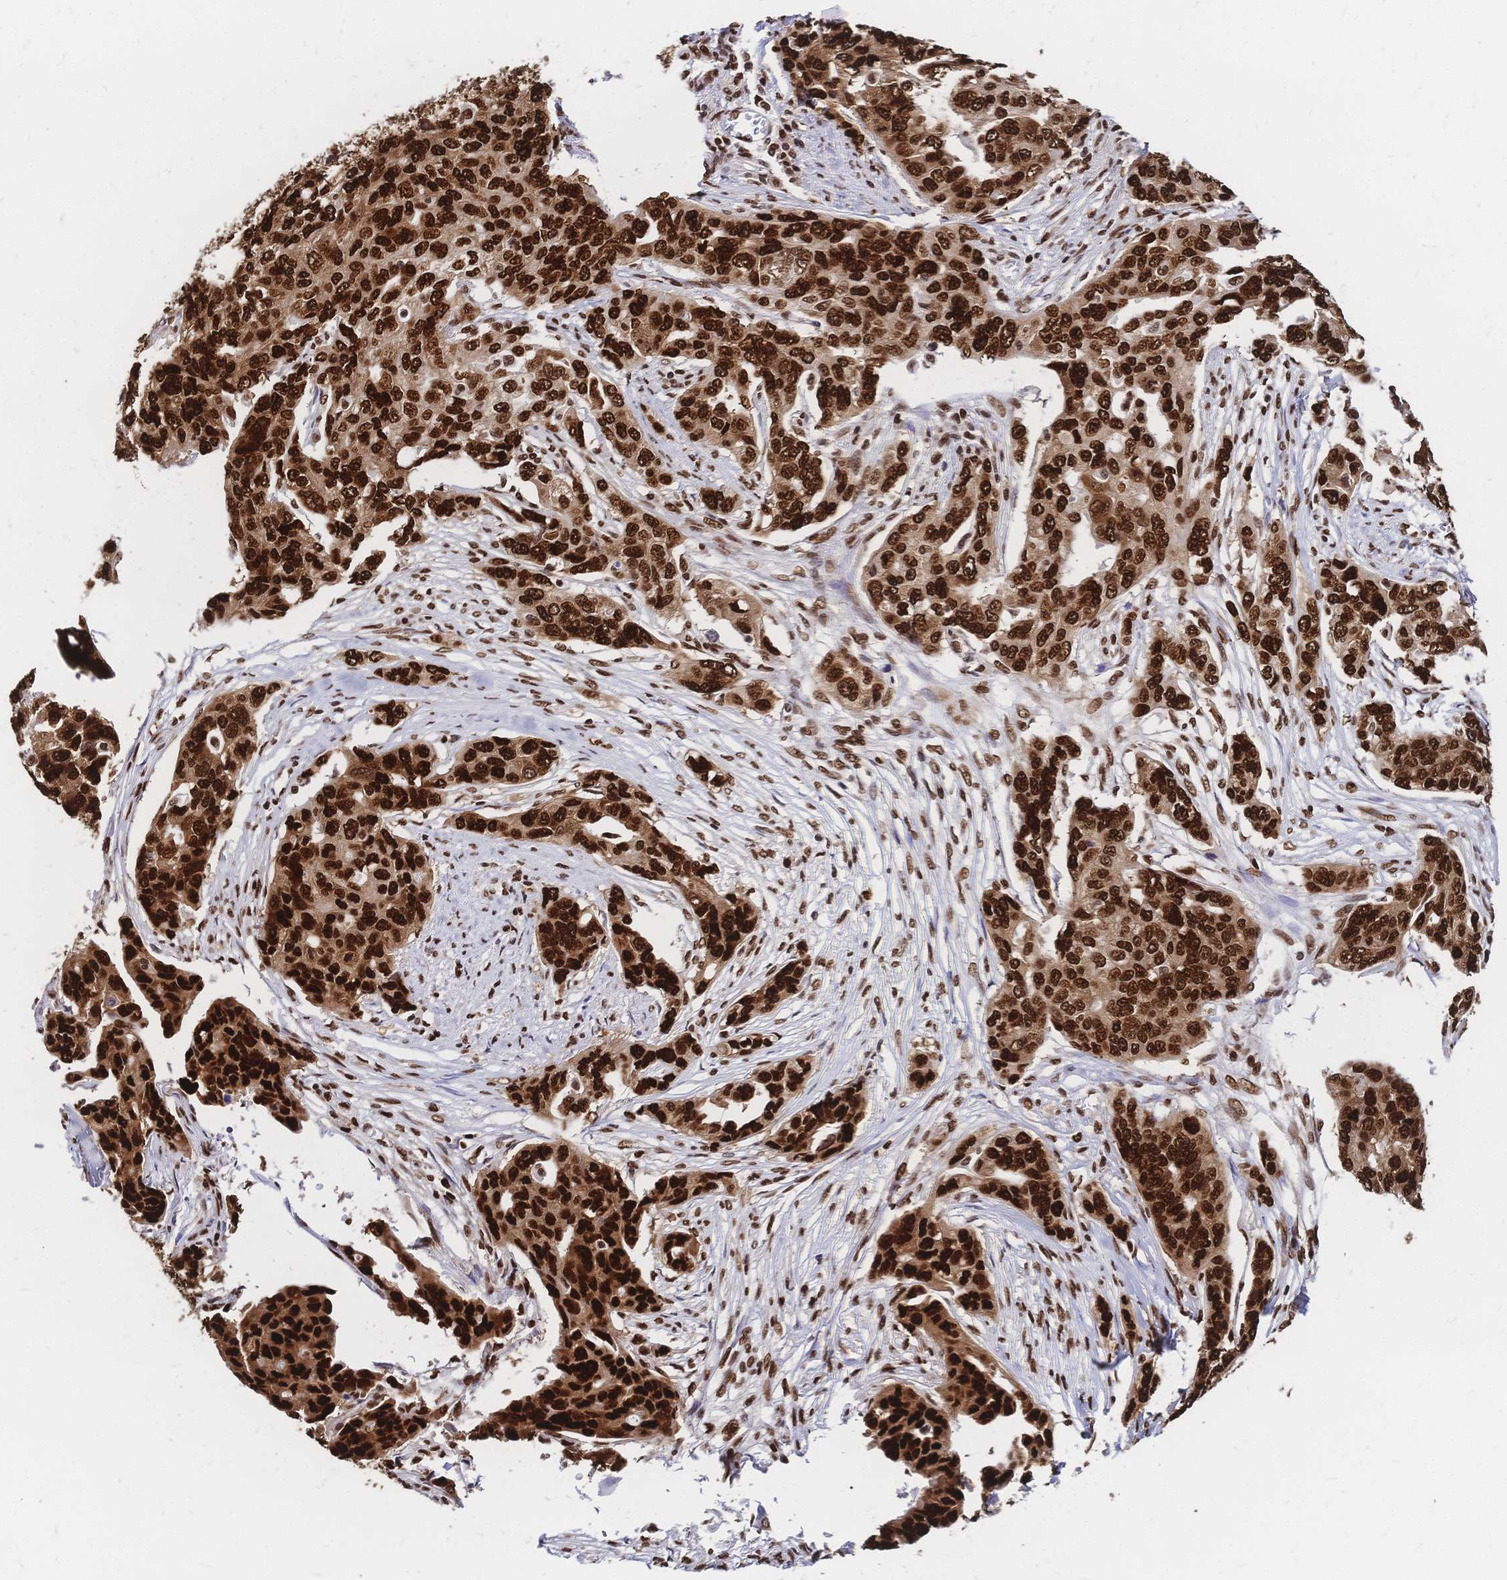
{"staining": {"intensity": "strong", "quantity": ">75%", "location": "nuclear"}, "tissue": "ovarian cancer", "cell_type": "Tumor cells", "image_type": "cancer", "snomed": [{"axis": "morphology", "description": "Carcinoma, endometroid"}, {"axis": "topography", "description": "Ovary"}], "caption": "Ovarian cancer (endometroid carcinoma) stained with a brown dye demonstrates strong nuclear positive expression in approximately >75% of tumor cells.", "gene": "HDGF", "patient": {"sex": "female", "age": 70}}